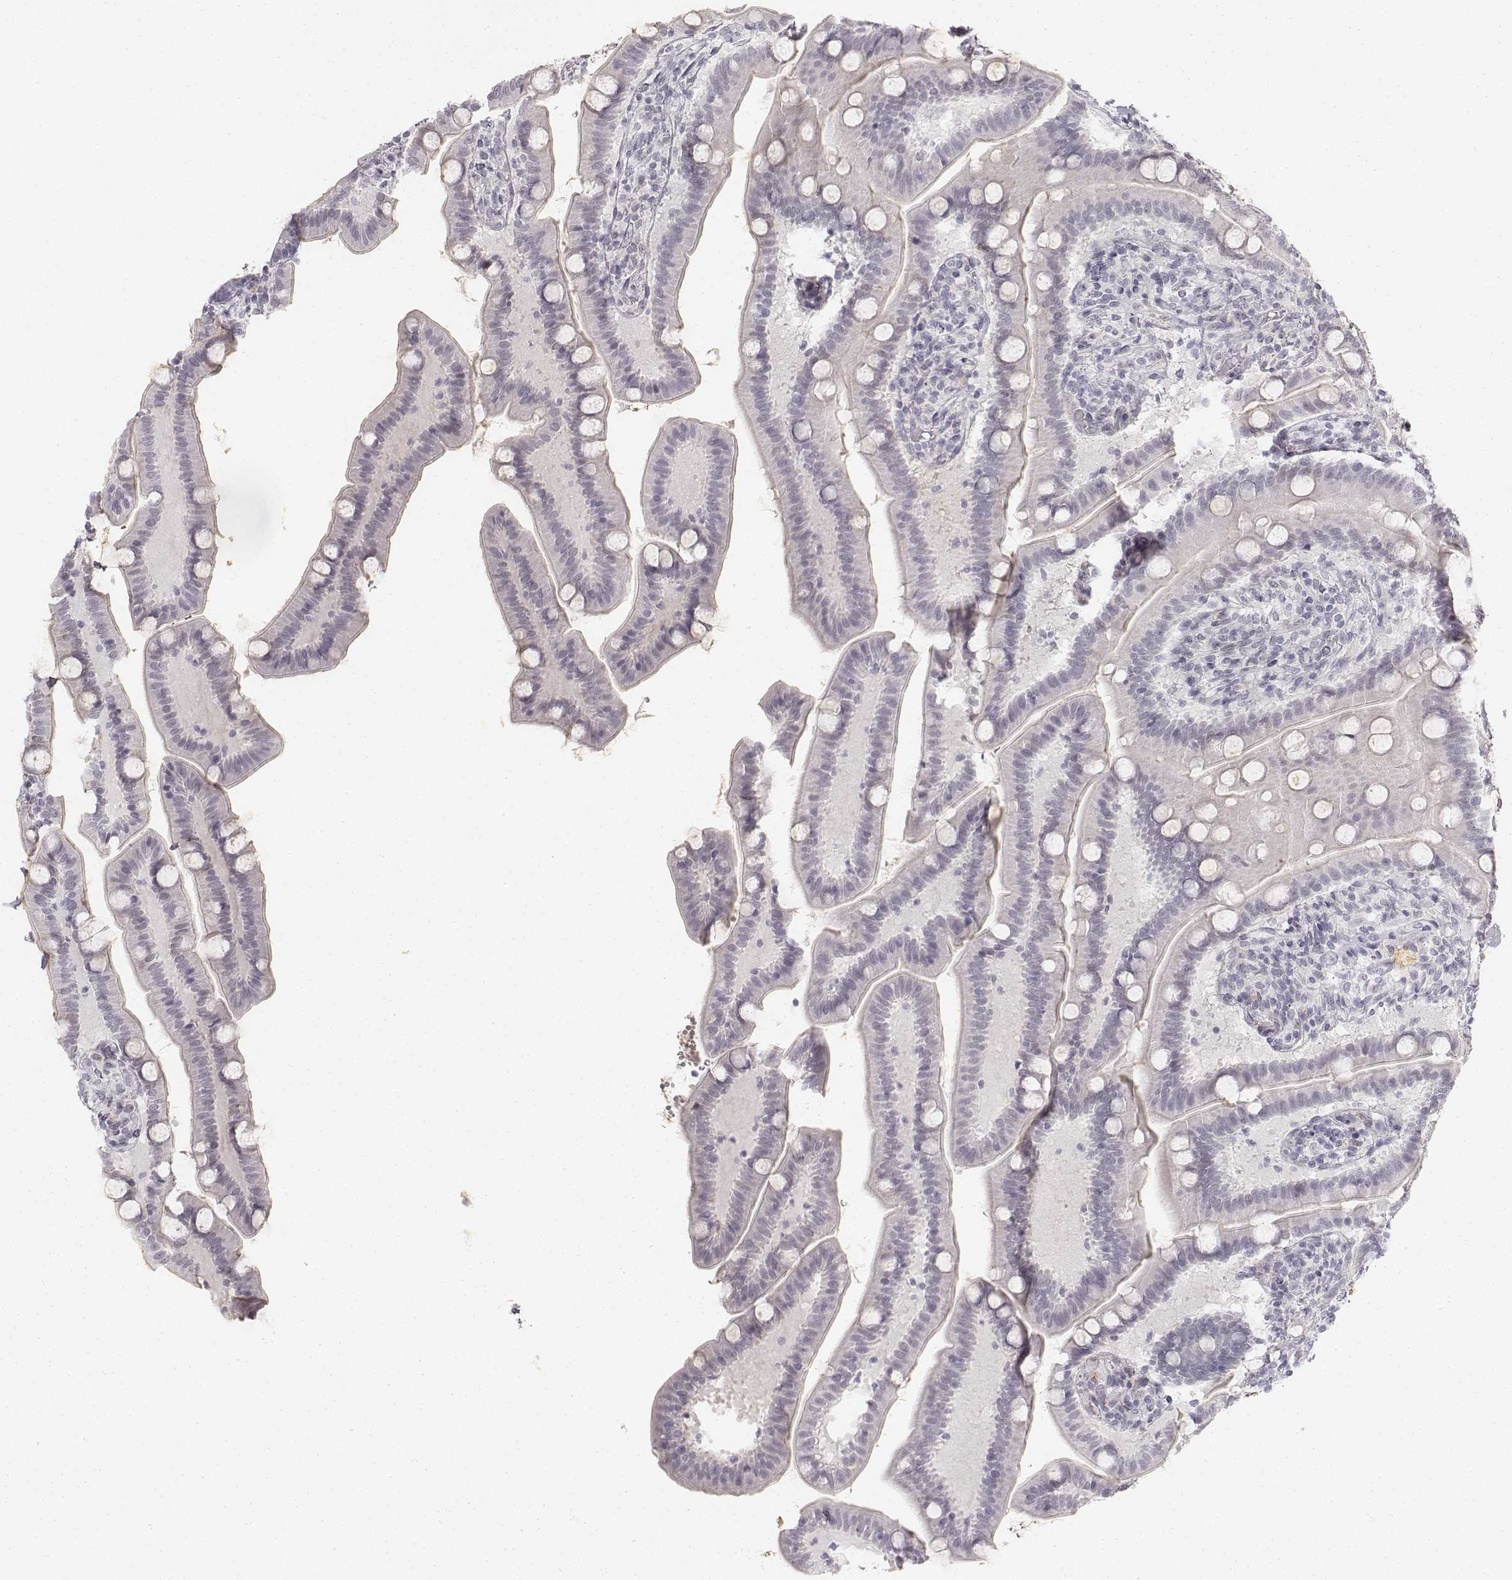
{"staining": {"intensity": "negative", "quantity": "none", "location": "none"}, "tissue": "small intestine", "cell_type": "Glandular cells", "image_type": "normal", "snomed": [{"axis": "morphology", "description": "Normal tissue, NOS"}, {"axis": "topography", "description": "Small intestine"}], "caption": "Glandular cells are negative for brown protein staining in benign small intestine. Brightfield microscopy of immunohistochemistry stained with DAB (3,3'-diaminobenzidine) (brown) and hematoxylin (blue), captured at high magnification.", "gene": "KRT84", "patient": {"sex": "male", "age": 66}}